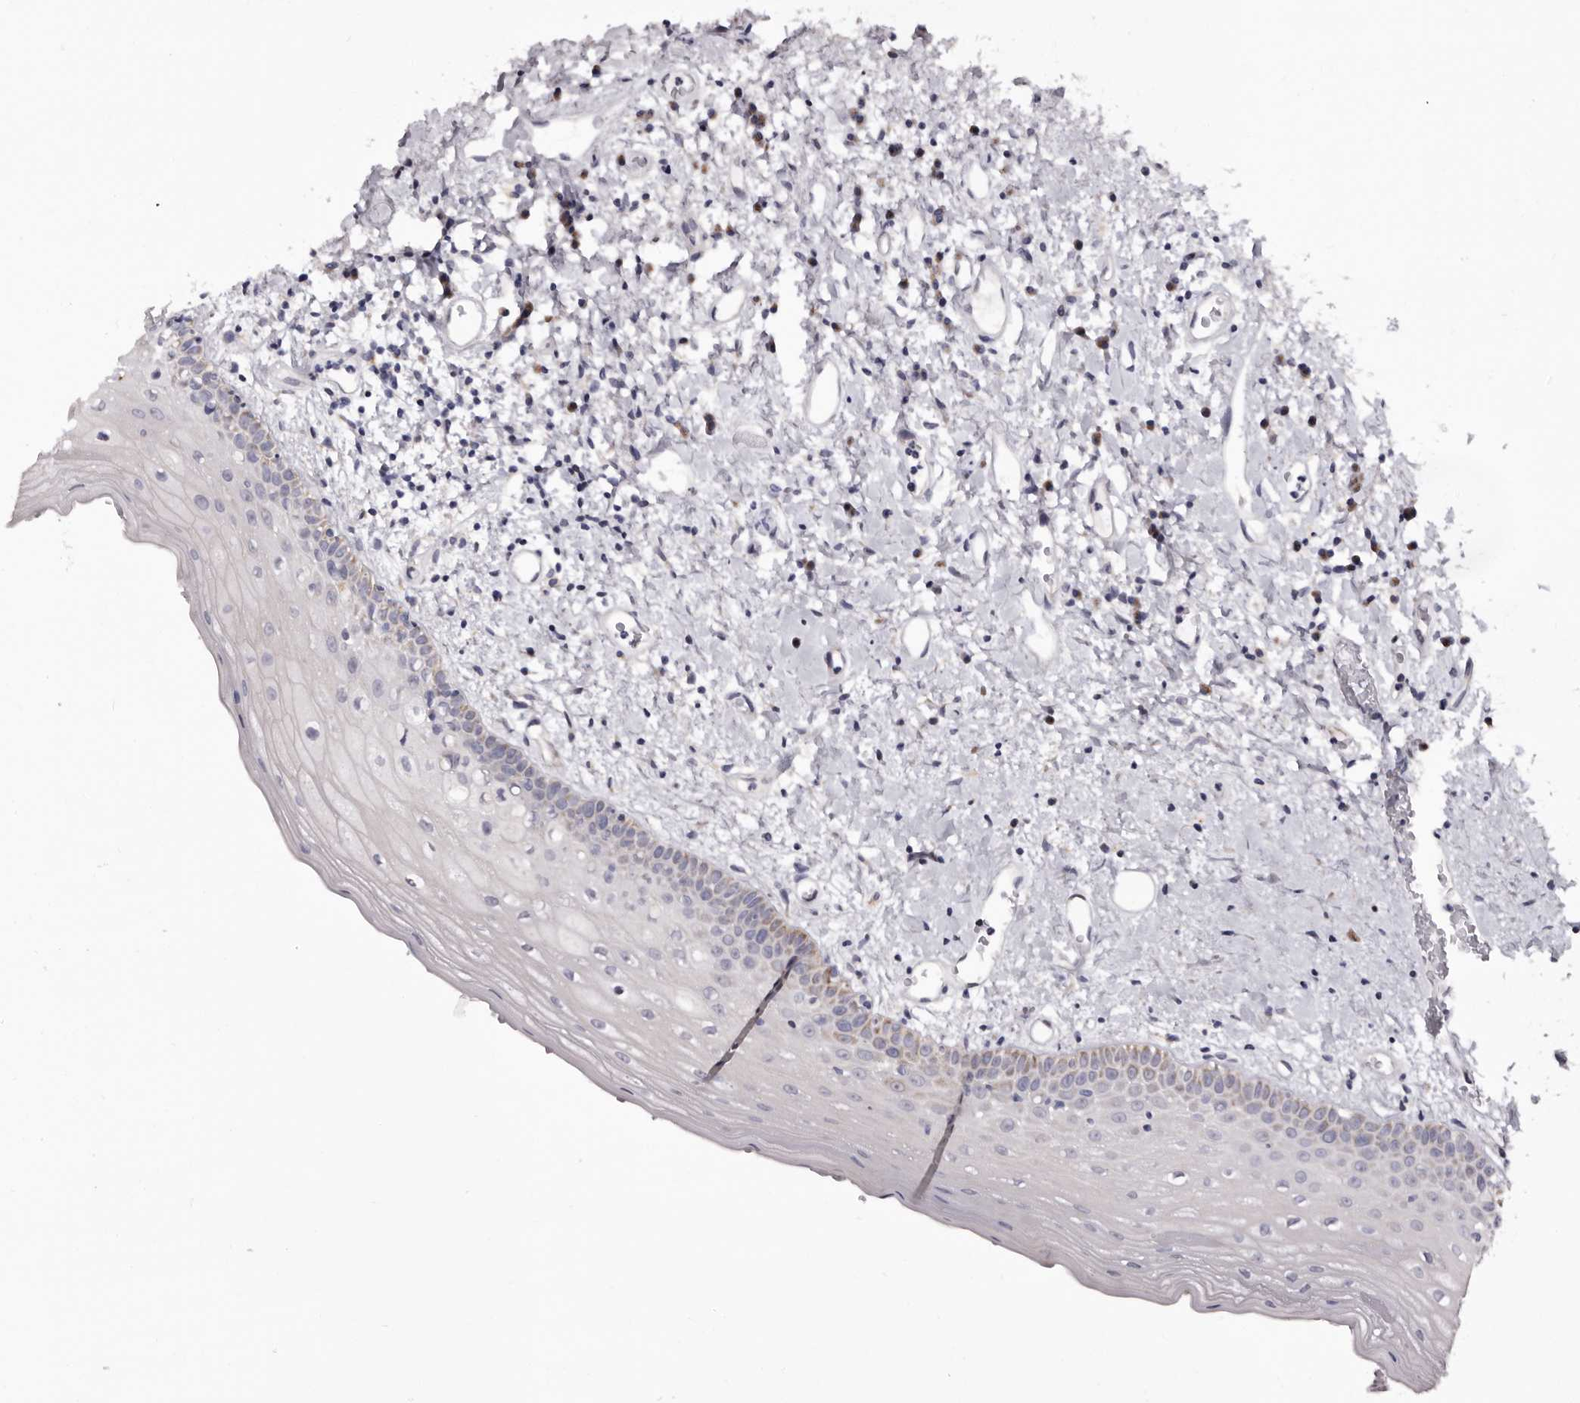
{"staining": {"intensity": "weak", "quantity": "<25%", "location": "cytoplasmic/membranous"}, "tissue": "oral mucosa", "cell_type": "Squamous epithelial cells", "image_type": "normal", "snomed": [{"axis": "morphology", "description": "Normal tissue, NOS"}, {"axis": "topography", "description": "Oral tissue"}], "caption": "This is a photomicrograph of IHC staining of normal oral mucosa, which shows no positivity in squamous epithelial cells.", "gene": "CASQ1", "patient": {"sex": "female", "age": 76}}